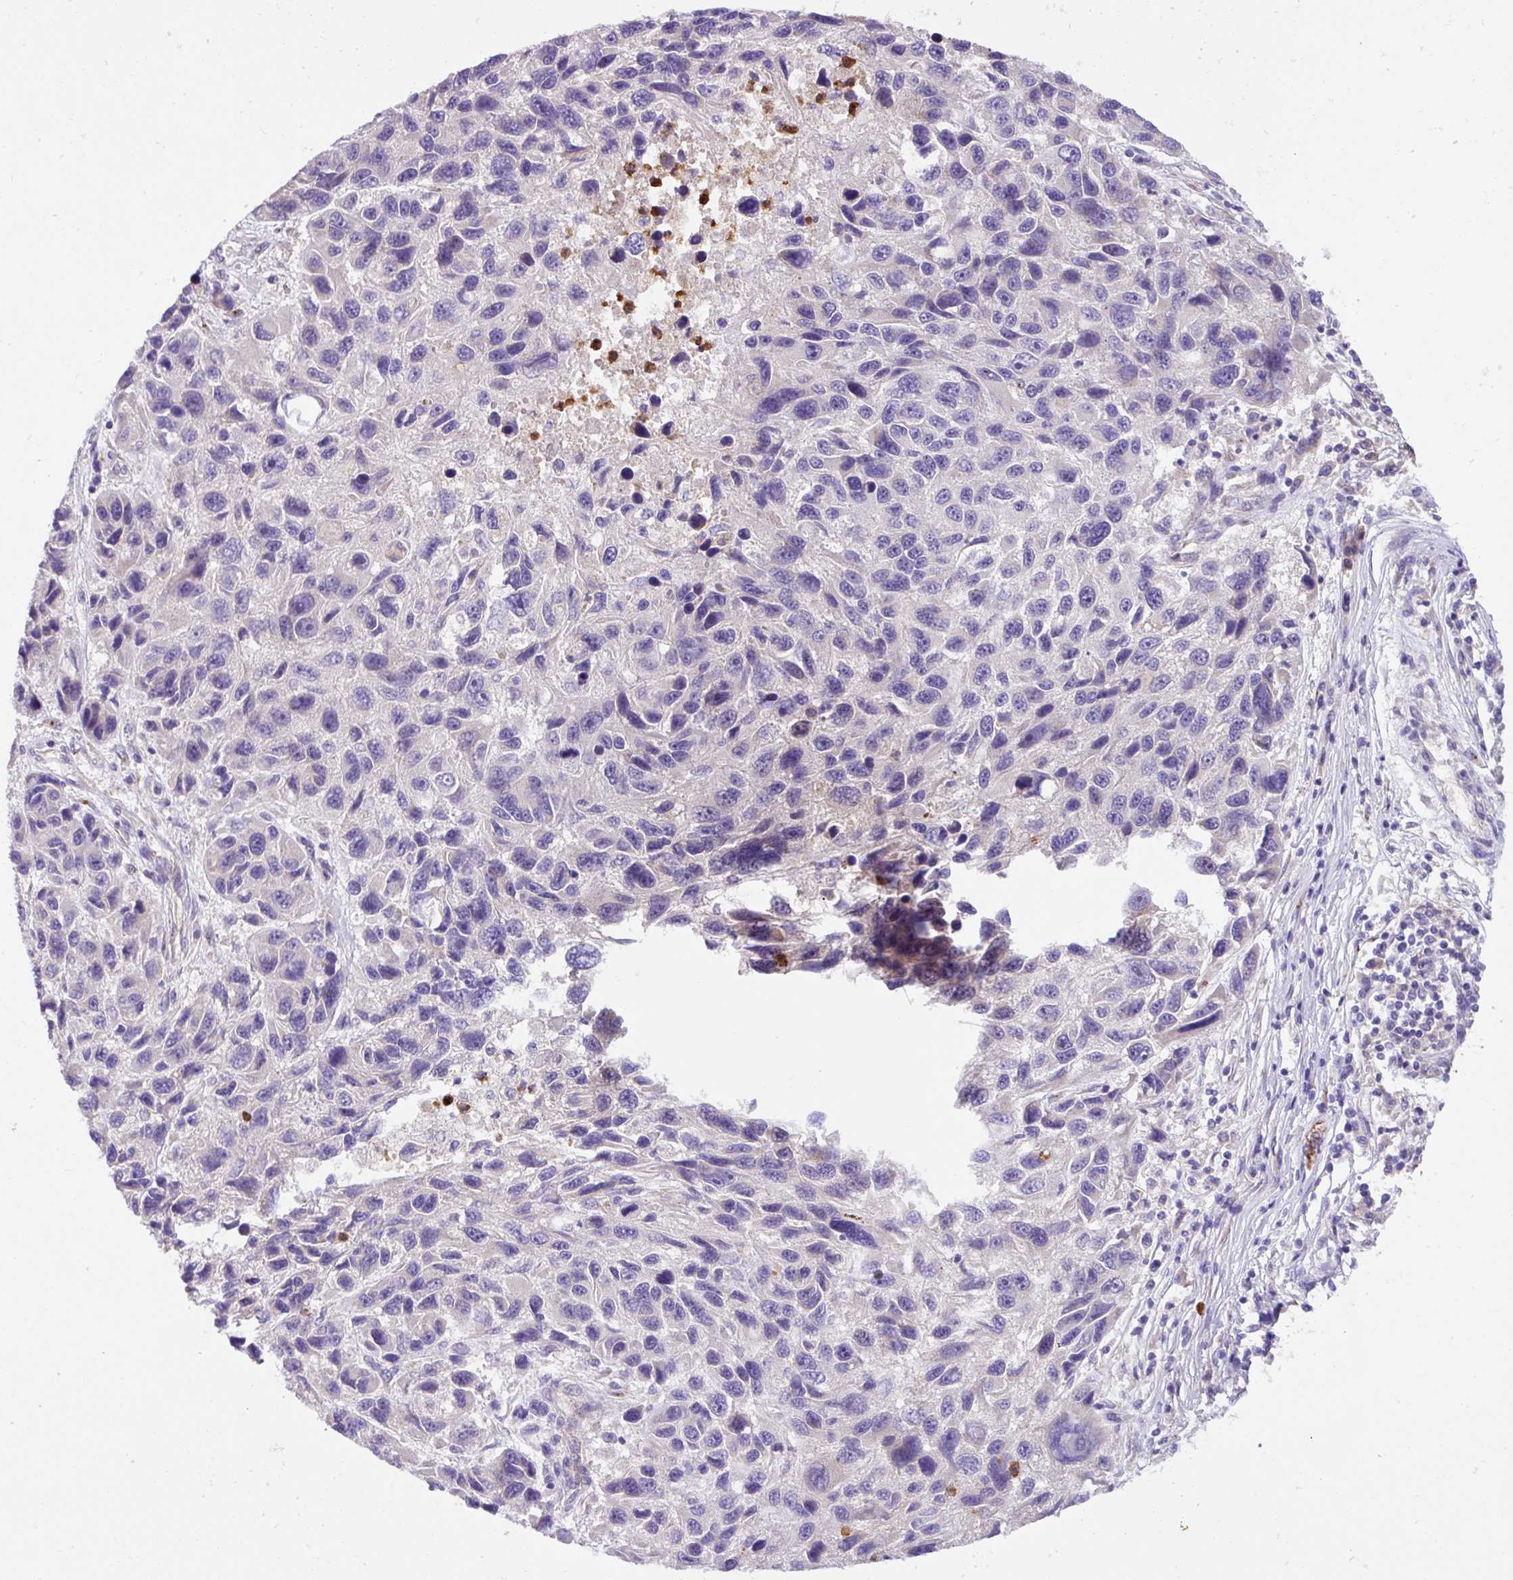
{"staining": {"intensity": "negative", "quantity": "none", "location": "none"}, "tissue": "melanoma", "cell_type": "Tumor cells", "image_type": "cancer", "snomed": [{"axis": "morphology", "description": "Malignant melanoma, NOS"}, {"axis": "topography", "description": "Skin"}], "caption": "There is no significant positivity in tumor cells of malignant melanoma. (Immunohistochemistry (ihc), brightfield microscopy, high magnification).", "gene": "CRISP3", "patient": {"sex": "male", "age": 53}}